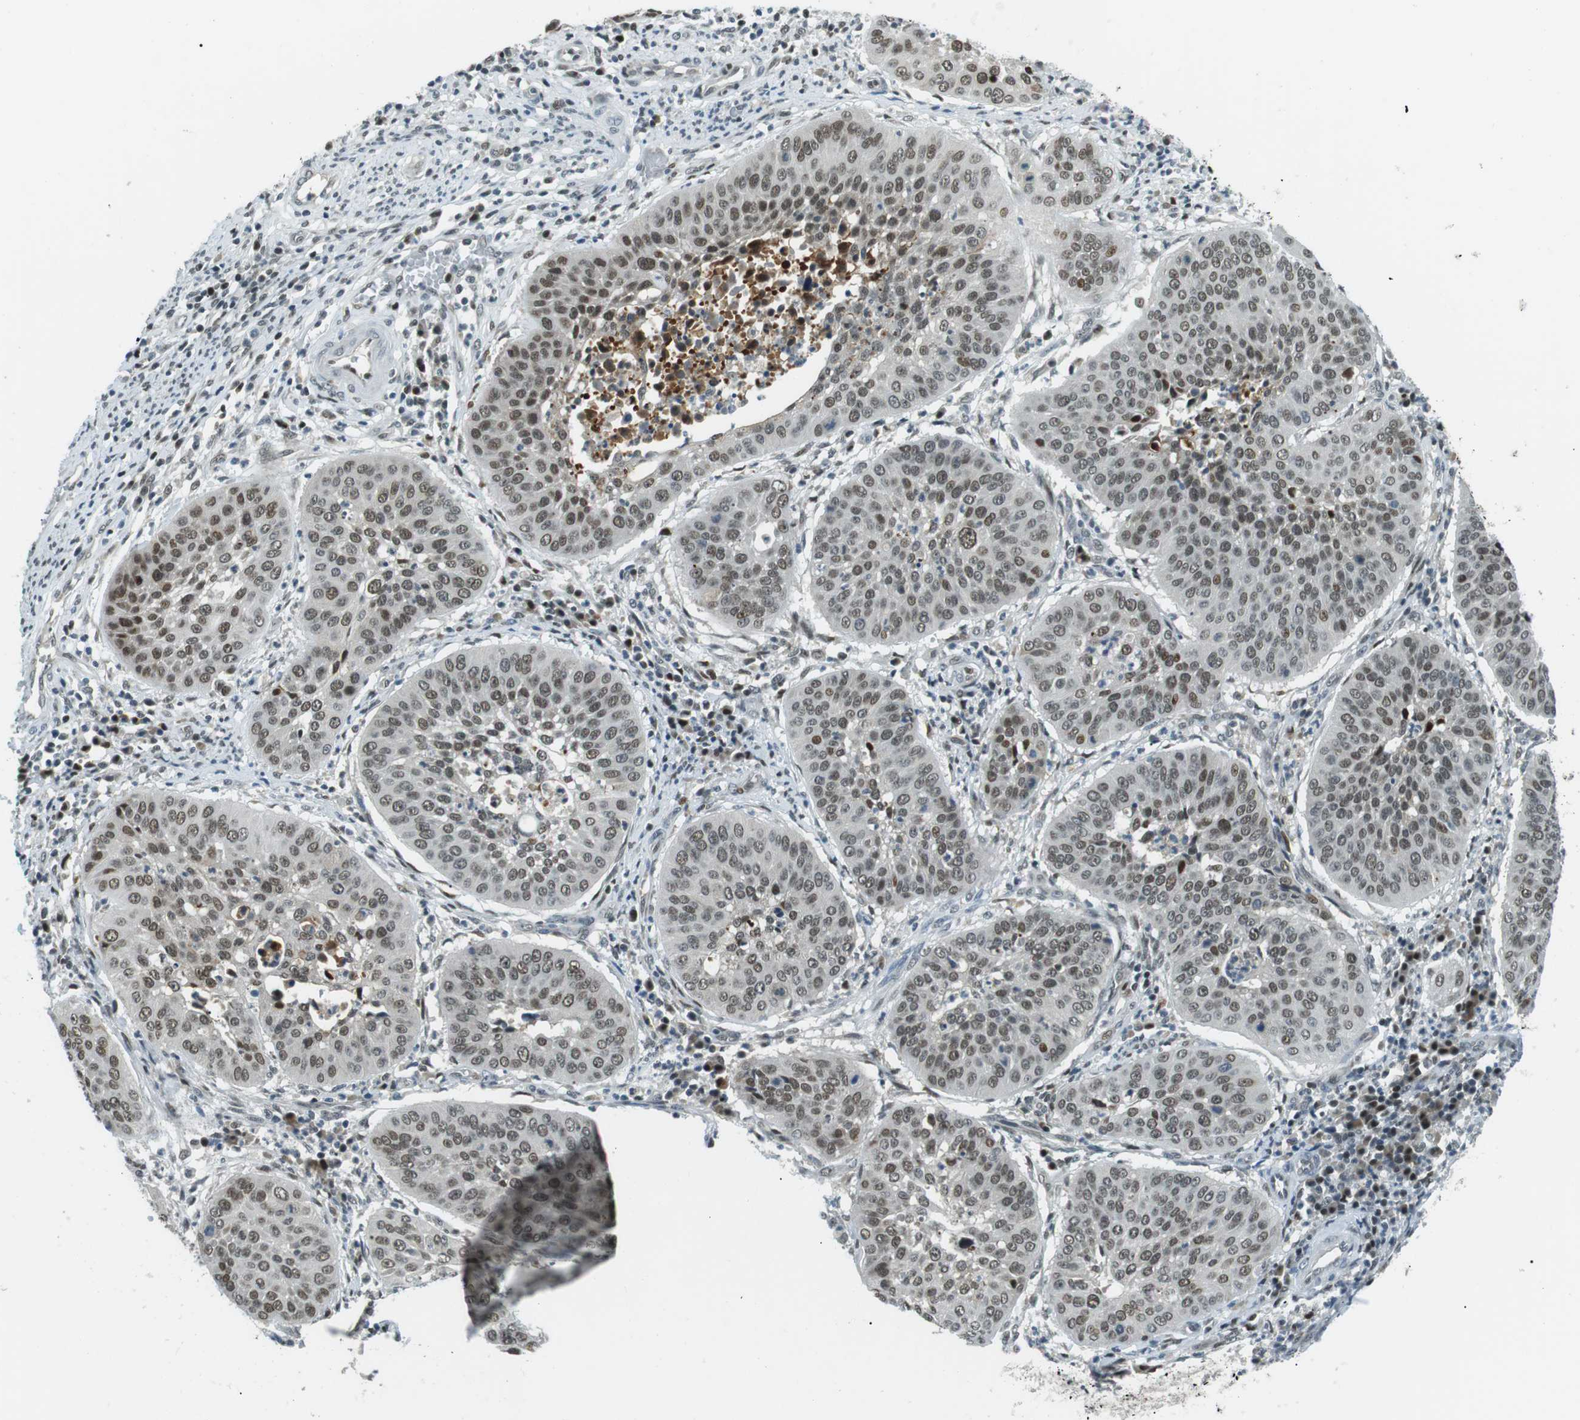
{"staining": {"intensity": "moderate", "quantity": ">75%", "location": "nuclear"}, "tissue": "cervical cancer", "cell_type": "Tumor cells", "image_type": "cancer", "snomed": [{"axis": "morphology", "description": "Normal tissue, NOS"}, {"axis": "morphology", "description": "Squamous cell carcinoma, NOS"}, {"axis": "topography", "description": "Cervix"}], "caption": "The histopathology image reveals a brown stain indicating the presence of a protein in the nuclear of tumor cells in cervical cancer (squamous cell carcinoma).", "gene": "PJA1", "patient": {"sex": "female", "age": 39}}